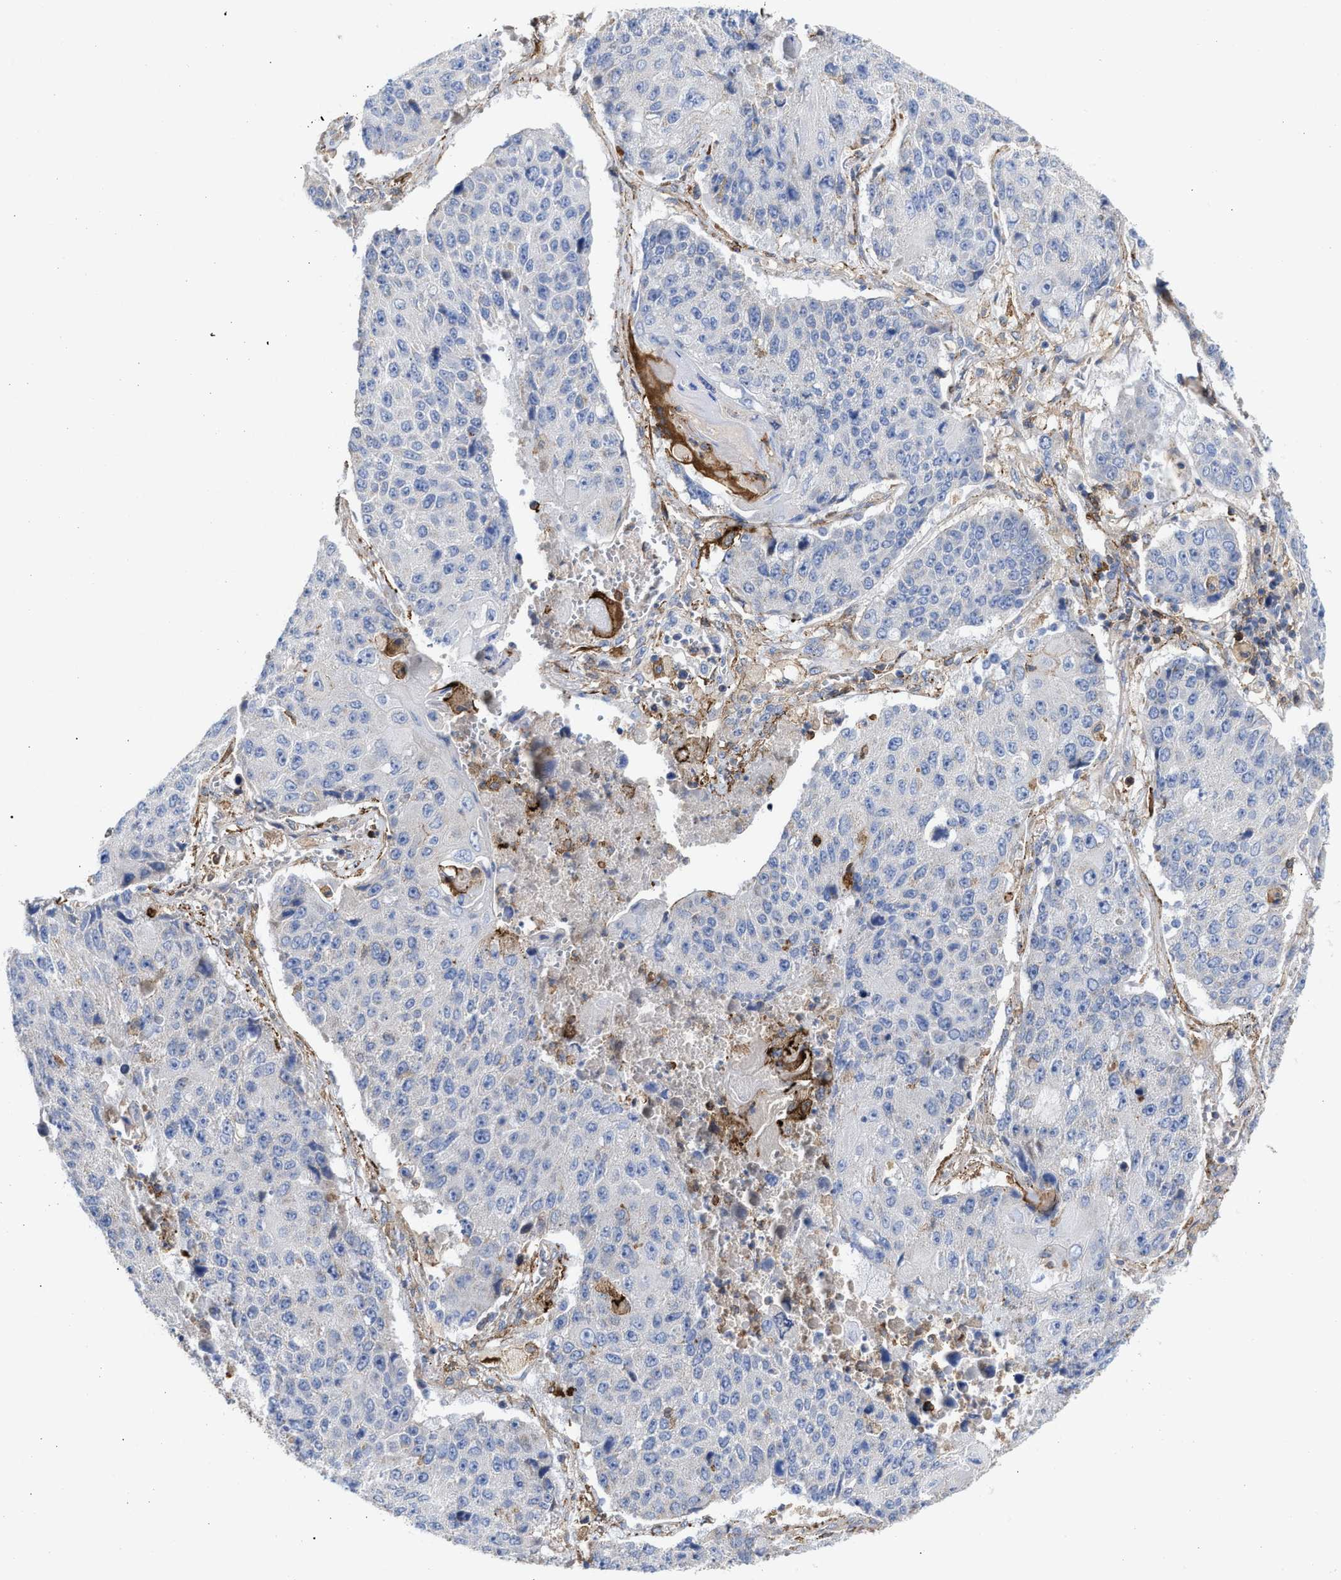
{"staining": {"intensity": "negative", "quantity": "none", "location": "none"}, "tissue": "lung cancer", "cell_type": "Tumor cells", "image_type": "cancer", "snomed": [{"axis": "morphology", "description": "Squamous cell carcinoma, NOS"}, {"axis": "topography", "description": "Lung"}], "caption": "Immunohistochemistry (IHC) photomicrograph of lung cancer (squamous cell carcinoma) stained for a protein (brown), which exhibits no expression in tumor cells.", "gene": "HS3ST5", "patient": {"sex": "male", "age": 61}}